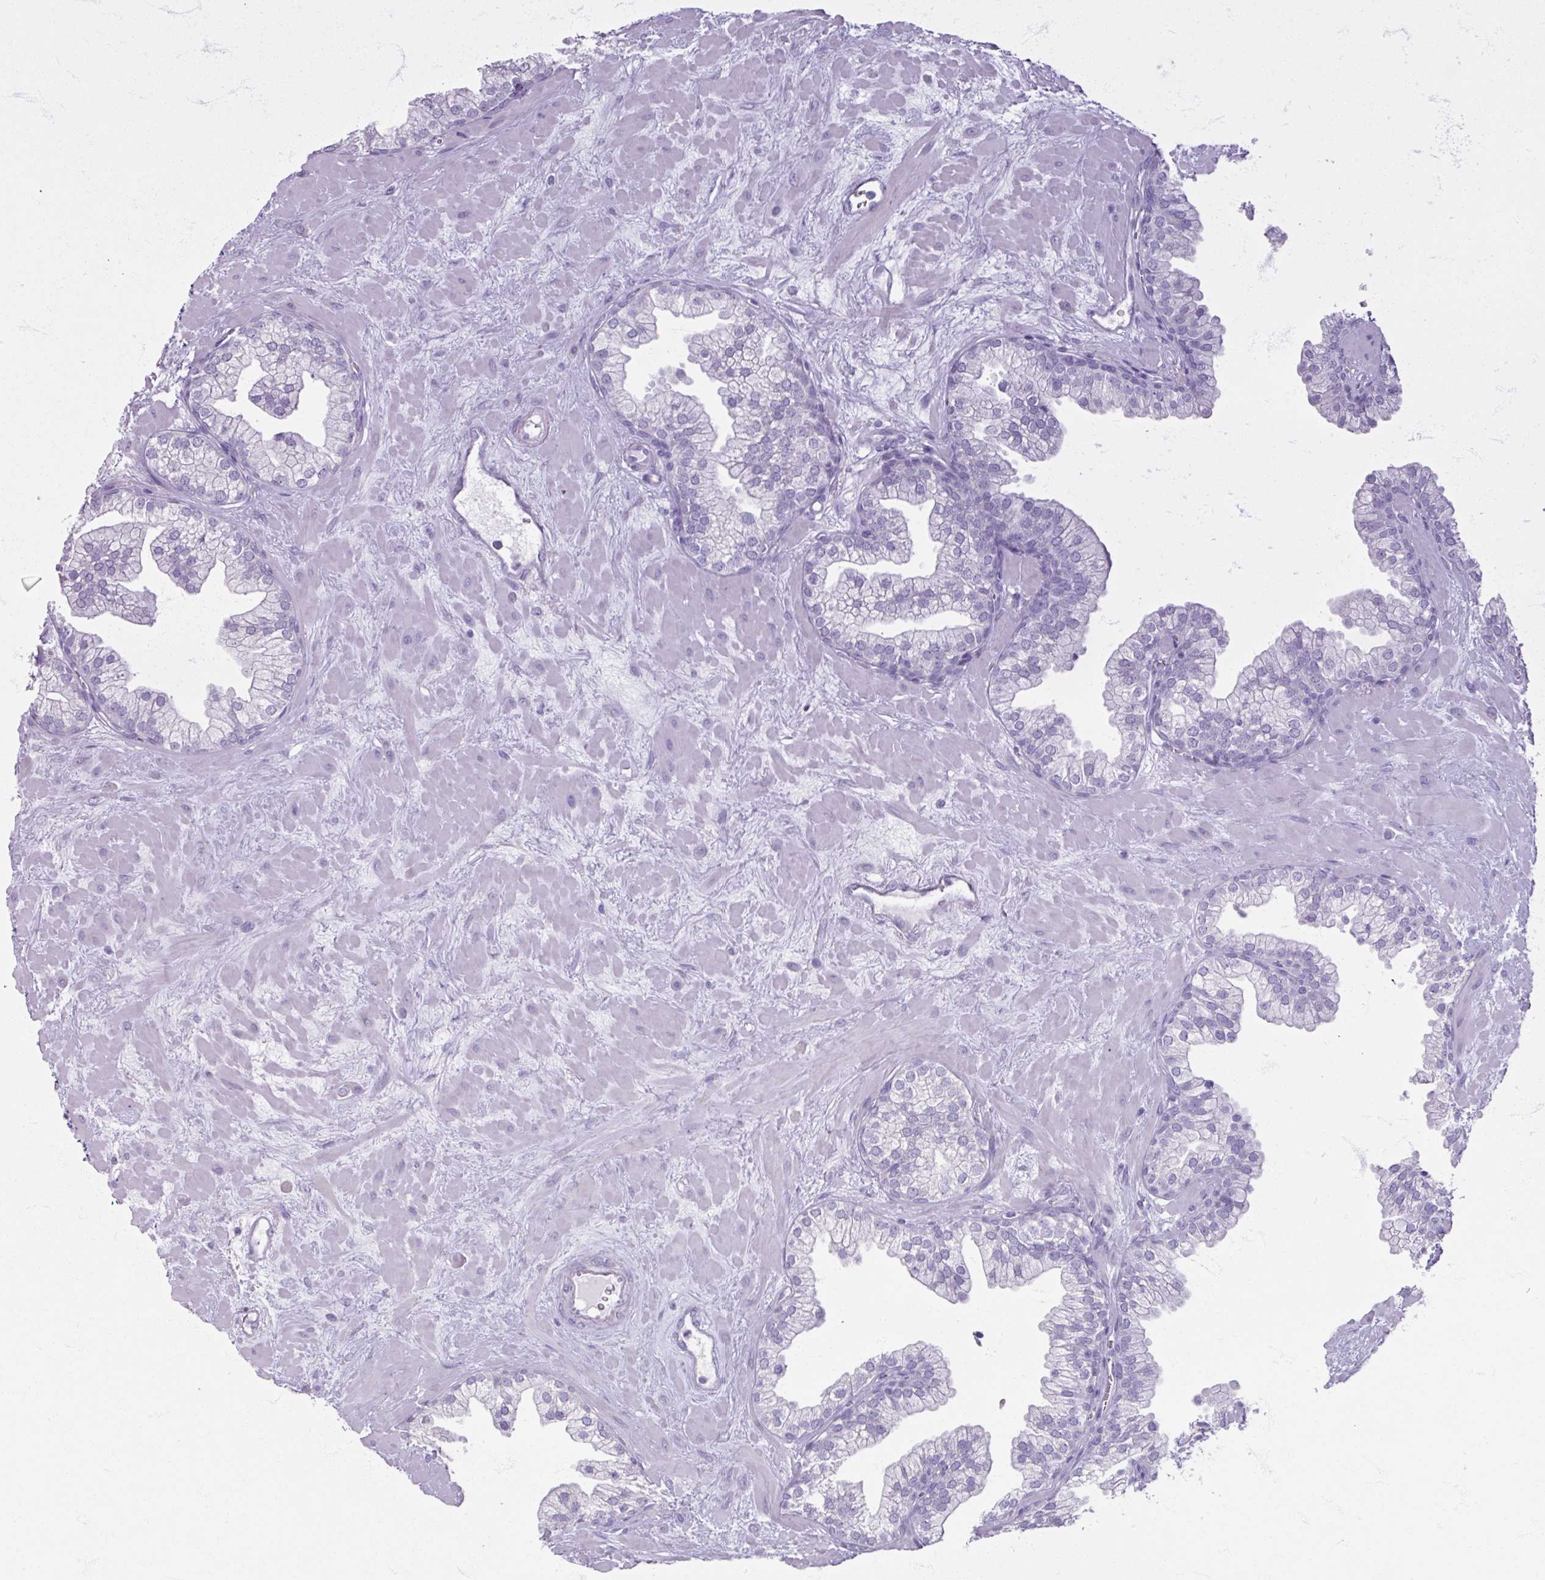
{"staining": {"intensity": "negative", "quantity": "none", "location": "none"}, "tissue": "prostate", "cell_type": "Glandular cells", "image_type": "normal", "snomed": [{"axis": "morphology", "description": "Normal tissue, NOS"}, {"axis": "topography", "description": "Prostate"}, {"axis": "topography", "description": "Peripheral nerve tissue"}], "caption": "Protein analysis of normal prostate demonstrates no significant staining in glandular cells.", "gene": "TG", "patient": {"sex": "male", "age": 61}}